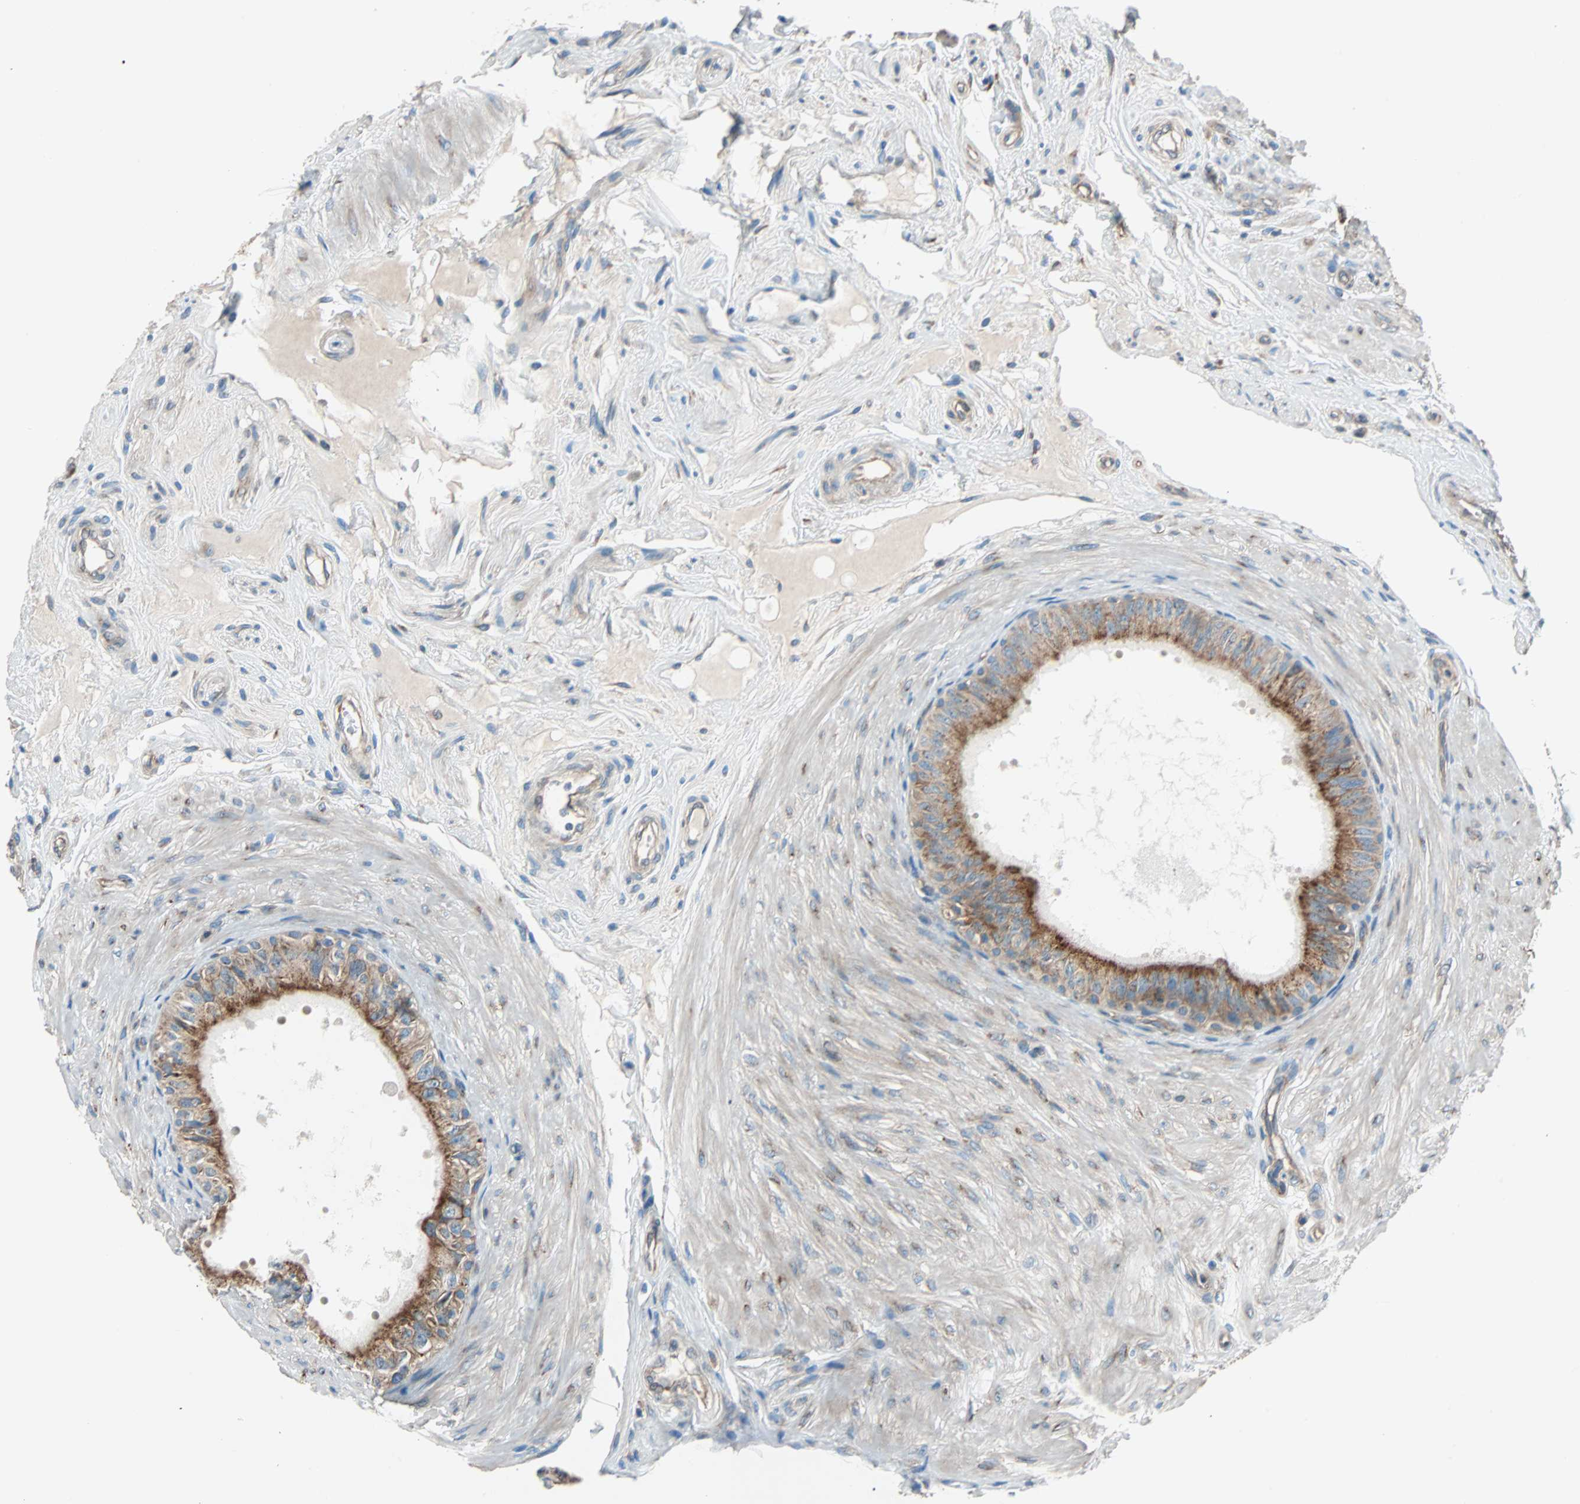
{"staining": {"intensity": "moderate", "quantity": ">75%", "location": "cytoplasmic/membranous"}, "tissue": "epididymis", "cell_type": "Glandular cells", "image_type": "normal", "snomed": [{"axis": "morphology", "description": "Normal tissue, NOS"}, {"axis": "topography", "description": "Epididymis"}], "caption": "Immunohistochemical staining of unremarkable human epididymis displays moderate cytoplasmic/membranous protein staining in approximately >75% of glandular cells.", "gene": "PHYH", "patient": {"sex": "male", "age": 68}}